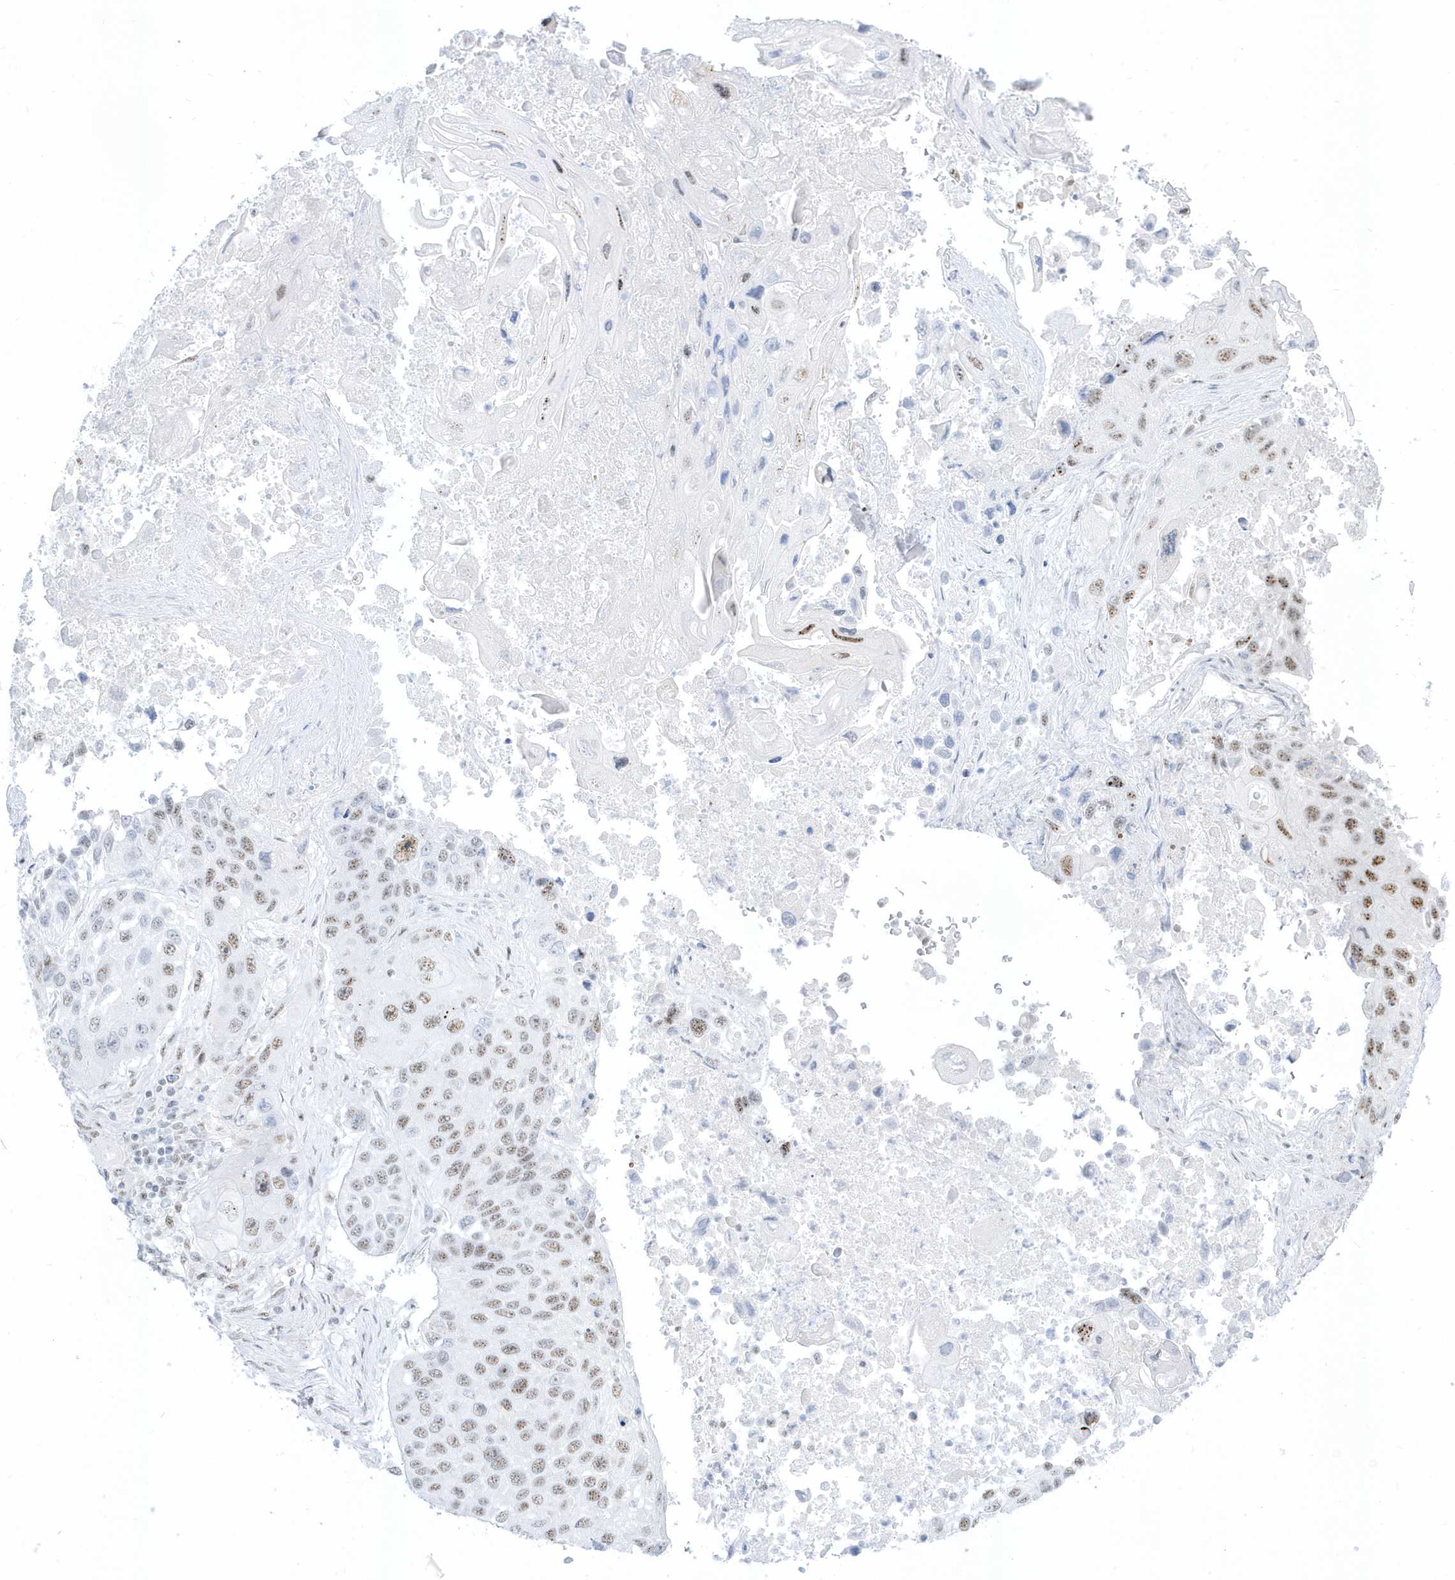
{"staining": {"intensity": "moderate", "quantity": ">75%", "location": "nuclear"}, "tissue": "lung cancer", "cell_type": "Tumor cells", "image_type": "cancer", "snomed": [{"axis": "morphology", "description": "Squamous cell carcinoma, NOS"}, {"axis": "topography", "description": "Lung"}], "caption": "IHC micrograph of squamous cell carcinoma (lung) stained for a protein (brown), which displays medium levels of moderate nuclear positivity in approximately >75% of tumor cells.", "gene": "PLEKHN1", "patient": {"sex": "male", "age": 61}}